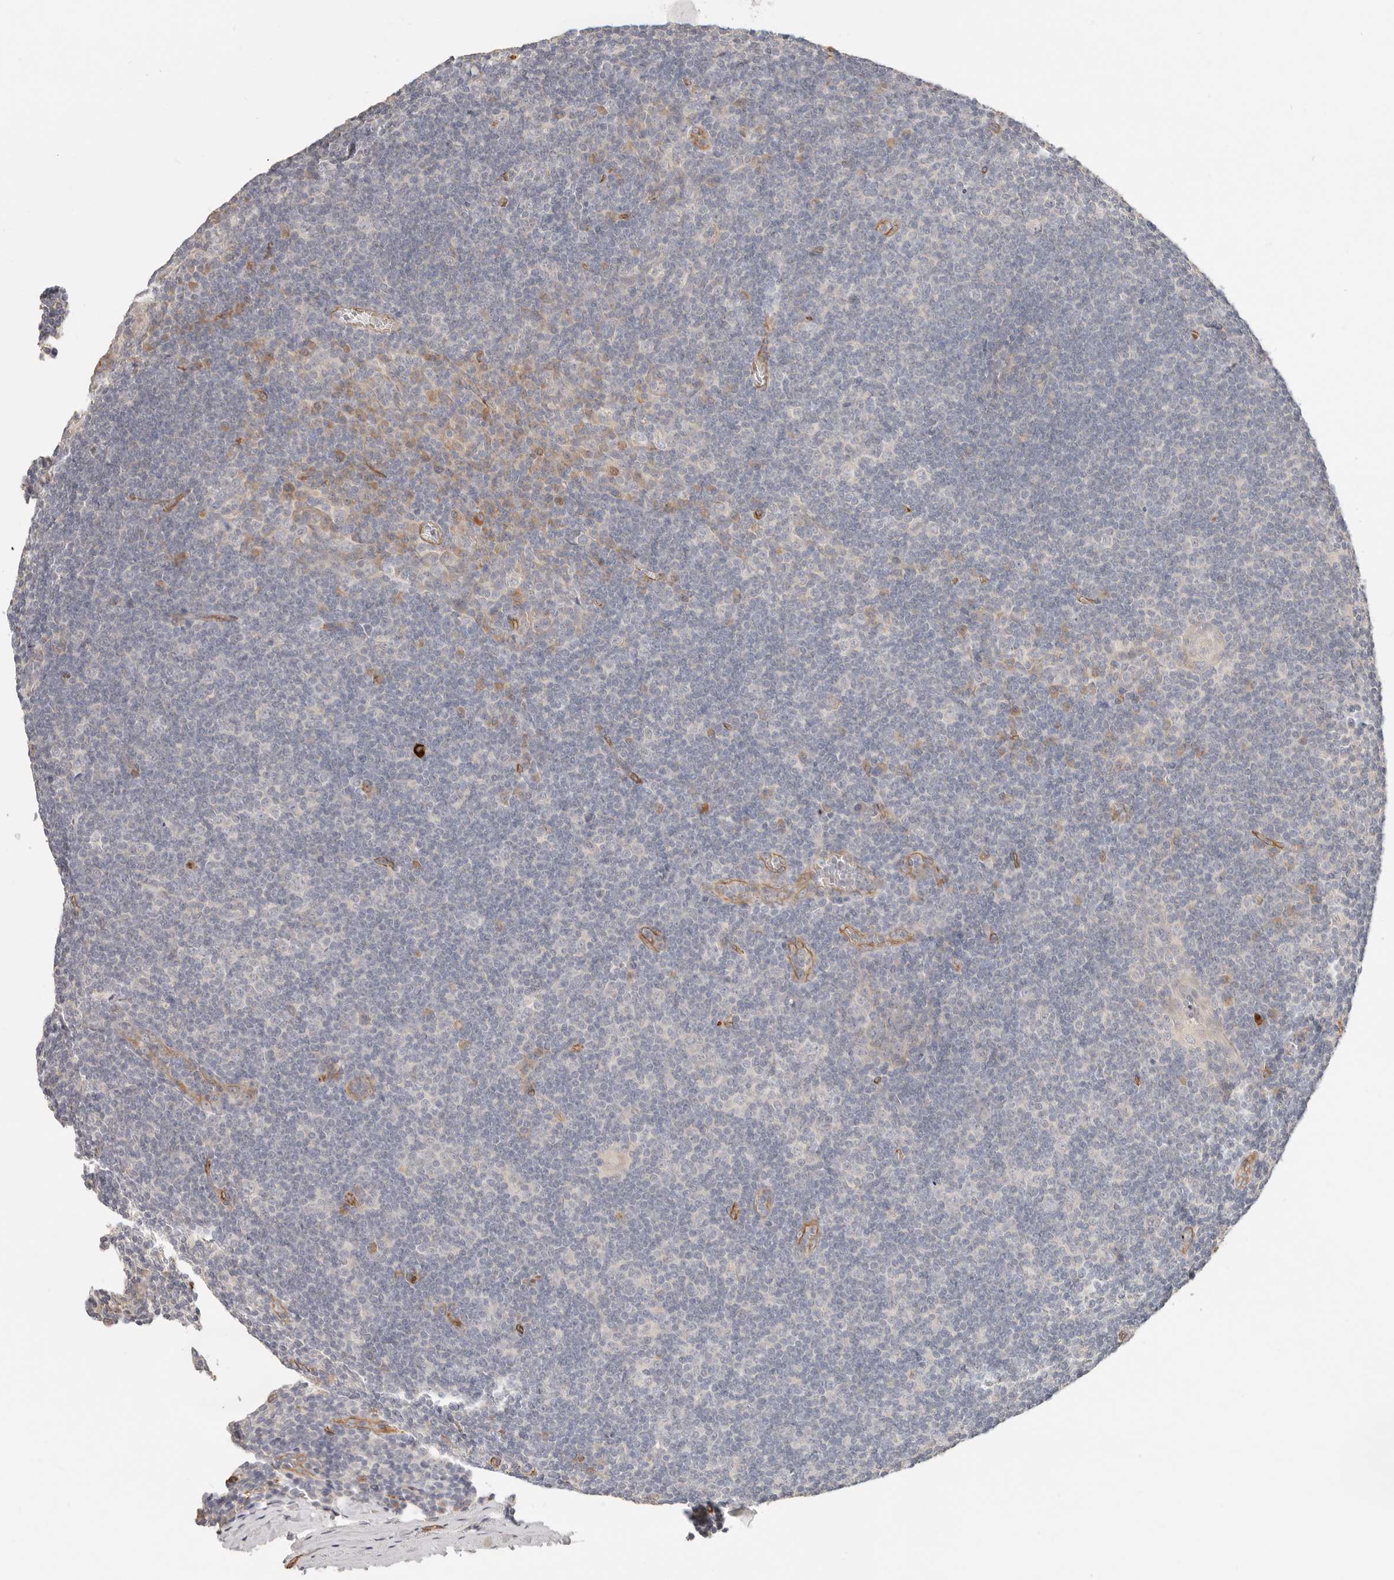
{"staining": {"intensity": "negative", "quantity": "none", "location": "none"}, "tissue": "tonsil", "cell_type": "Germinal center cells", "image_type": "normal", "snomed": [{"axis": "morphology", "description": "Normal tissue, NOS"}, {"axis": "topography", "description": "Tonsil"}], "caption": "A photomicrograph of human tonsil is negative for staining in germinal center cells. The staining is performed using DAB (3,3'-diaminobenzidine) brown chromogen with nuclei counter-stained in using hematoxylin.", "gene": "SPRING1", "patient": {"sex": "male", "age": 37}}